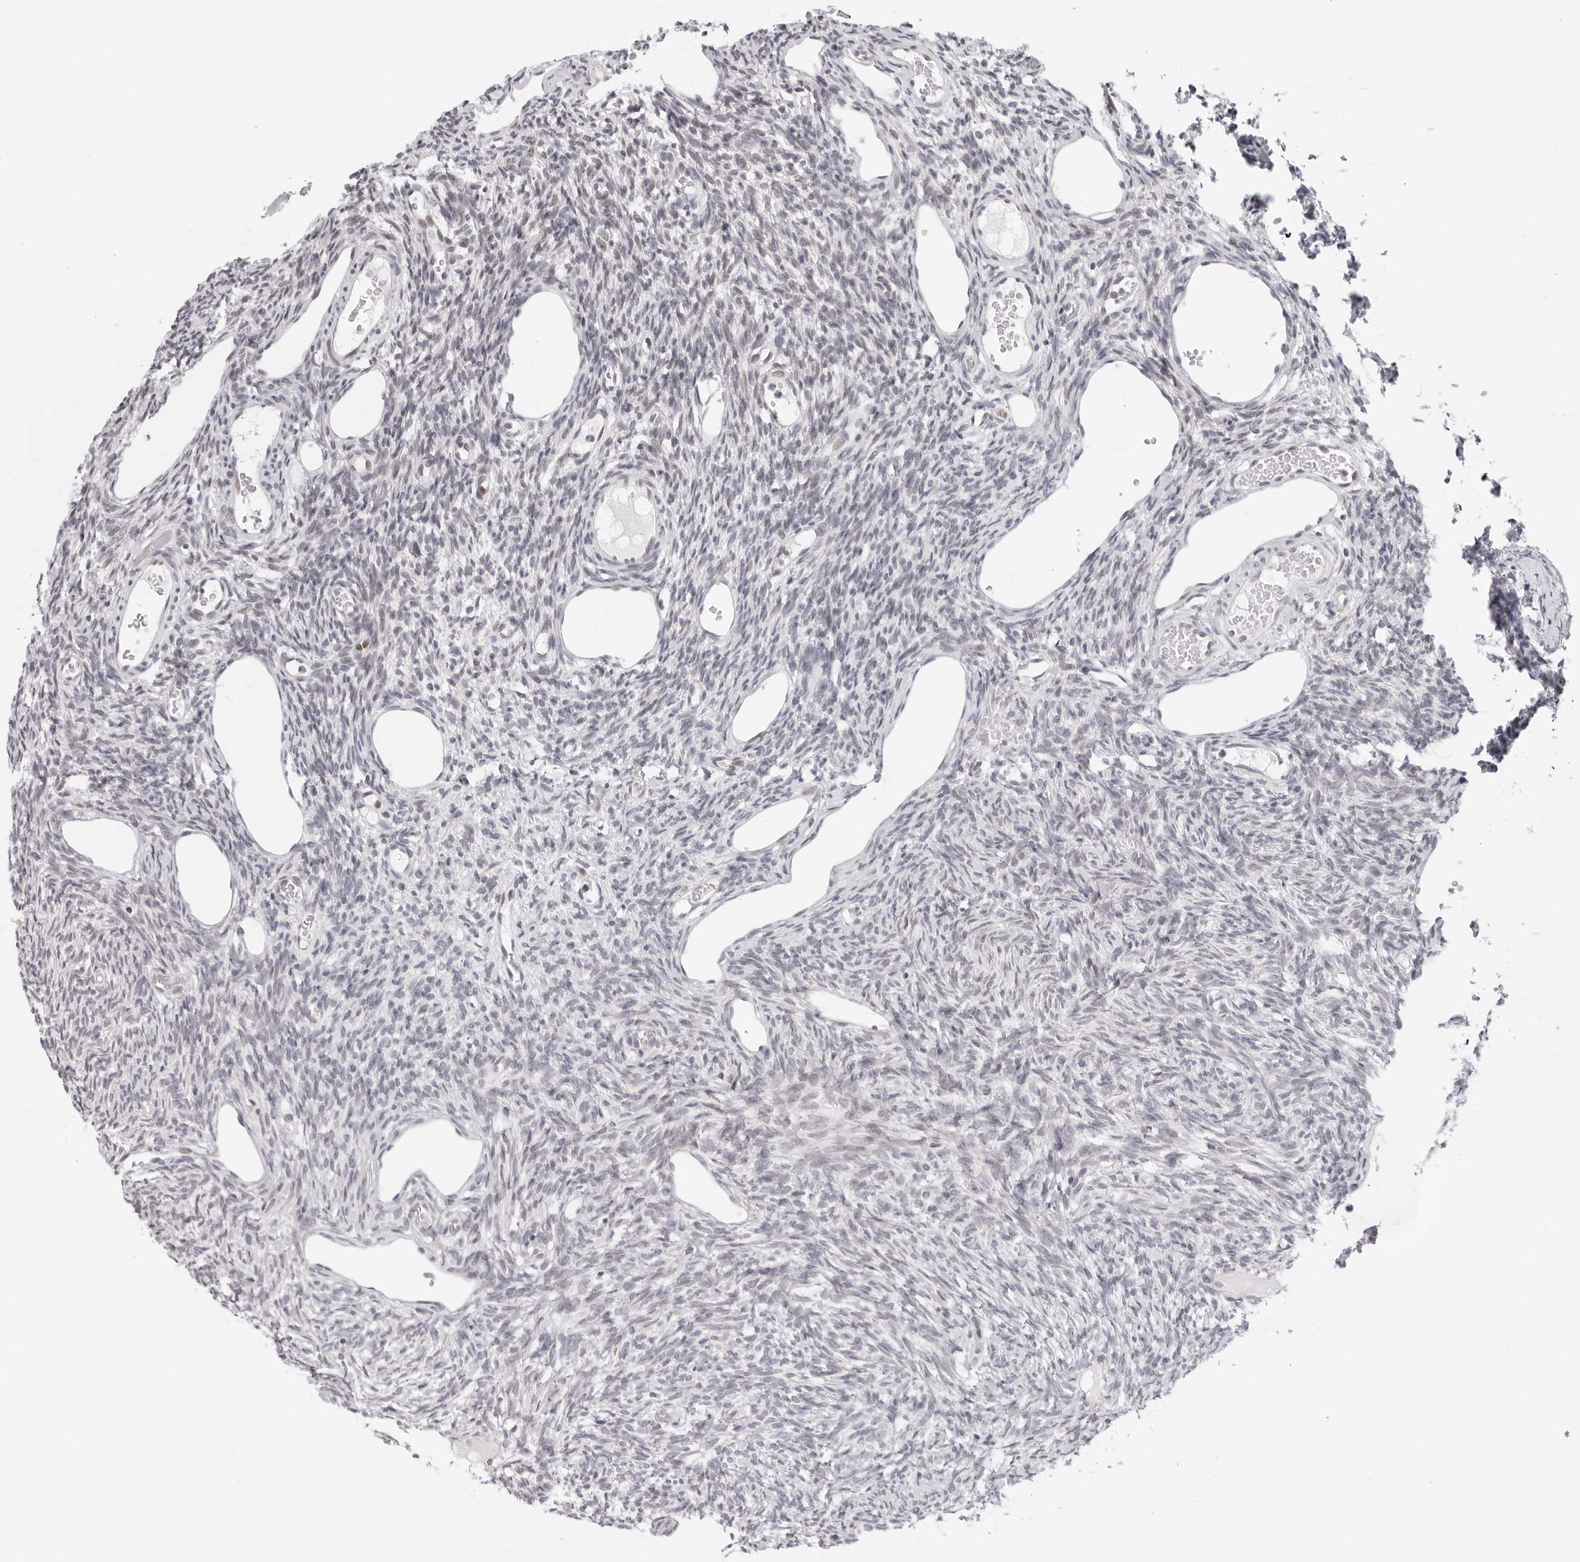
{"staining": {"intensity": "negative", "quantity": "none", "location": "none"}, "tissue": "ovary", "cell_type": "Ovarian stroma cells", "image_type": "normal", "snomed": [{"axis": "morphology", "description": "Normal tissue, NOS"}, {"axis": "topography", "description": "Ovary"}], "caption": "An image of ovary stained for a protein shows no brown staining in ovarian stroma cells.", "gene": "ITGB3BP", "patient": {"sex": "female", "age": 33}}